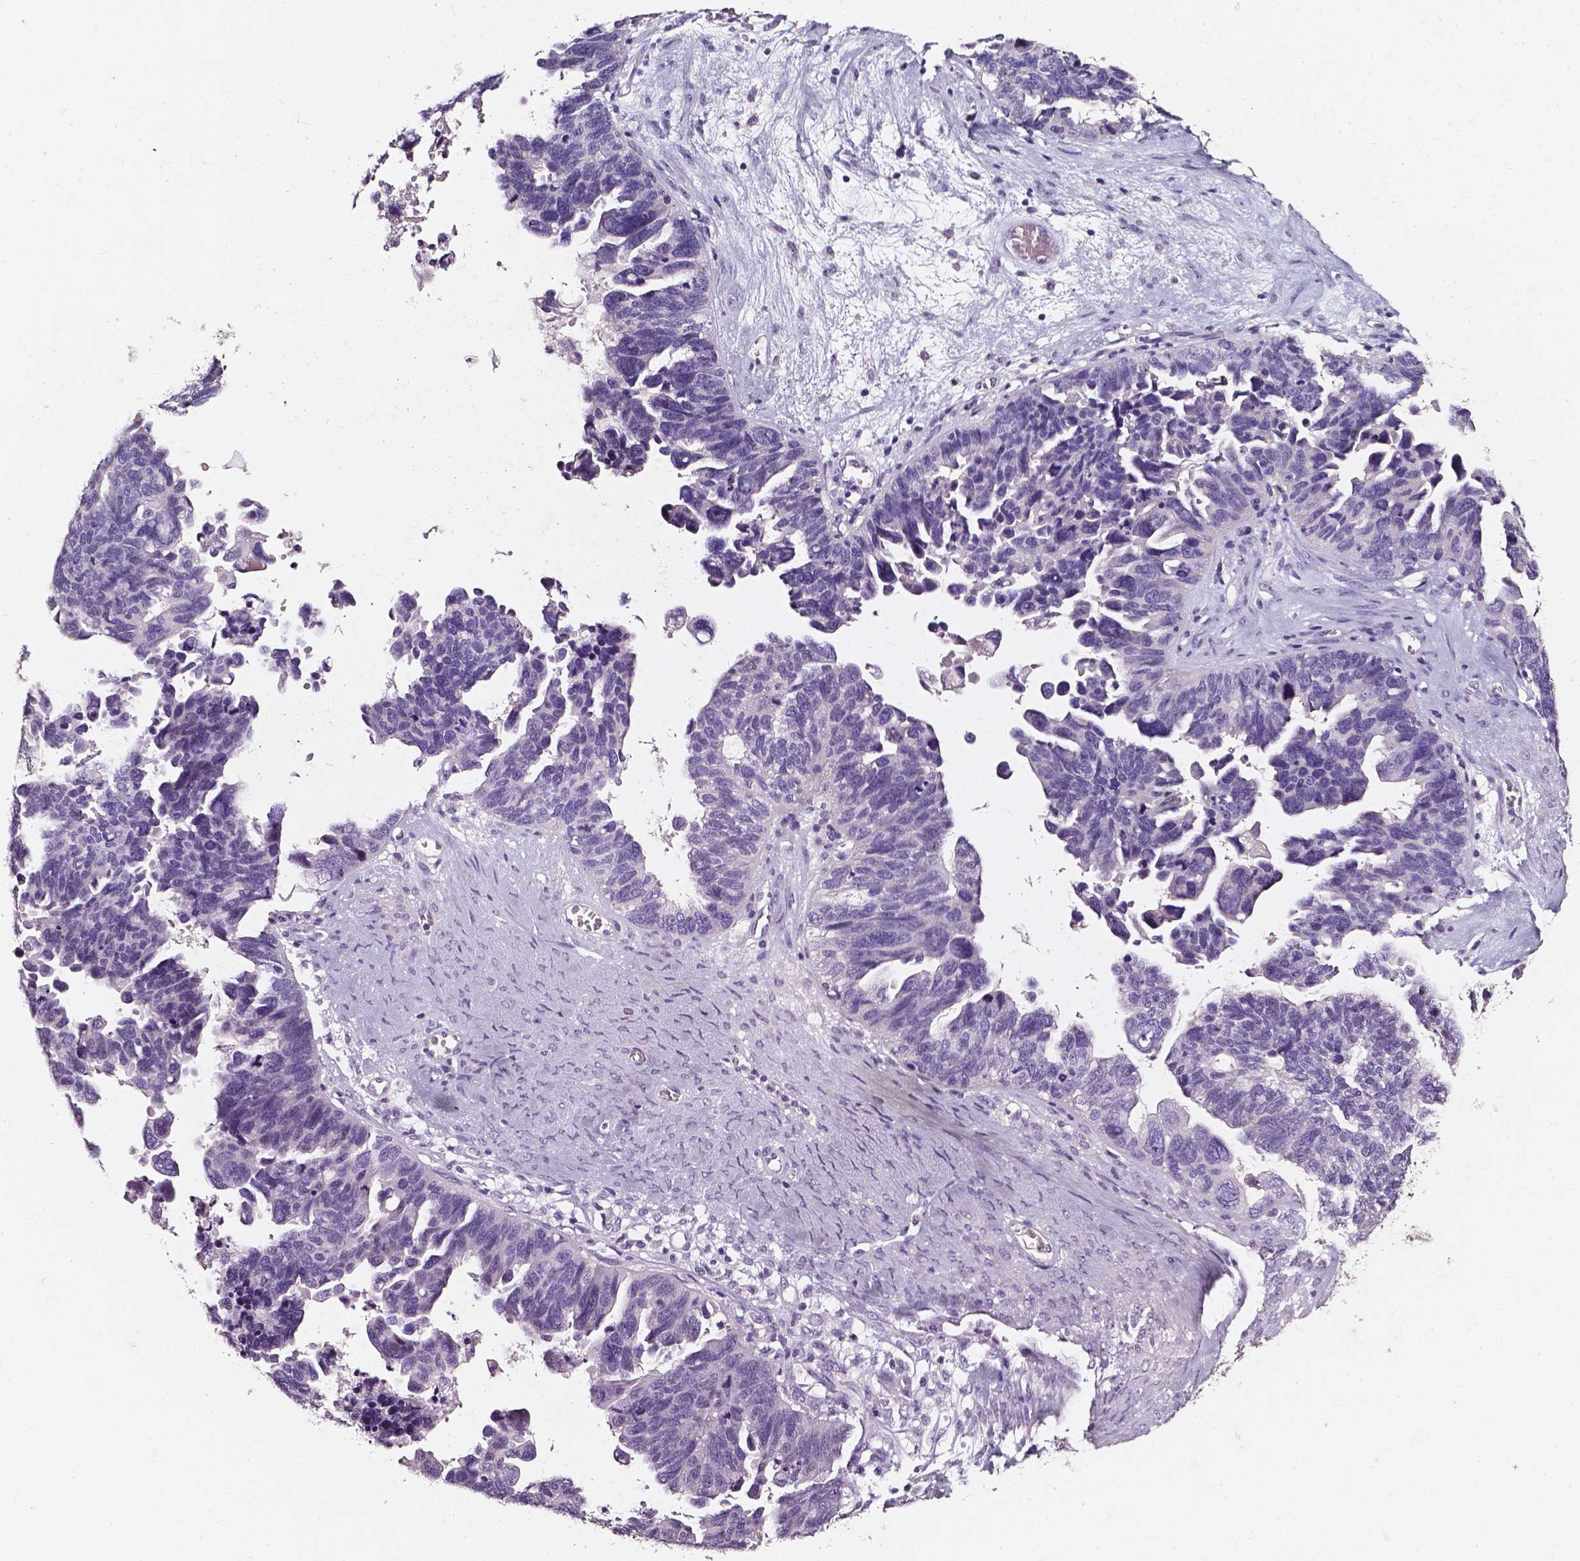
{"staining": {"intensity": "negative", "quantity": "none", "location": "none"}, "tissue": "ovarian cancer", "cell_type": "Tumor cells", "image_type": "cancer", "snomed": [{"axis": "morphology", "description": "Cystadenocarcinoma, serous, NOS"}, {"axis": "topography", "description": "Ovary"}], "caption": "A high-resolution histopathology image shows immunohistochemistry staining of serous cystadenocarcinoma (ovarian), which reveals no significant positivity in tumor cells.", "gene": "AKR1B10", "patient": {"sex": "female", "age": 60}}